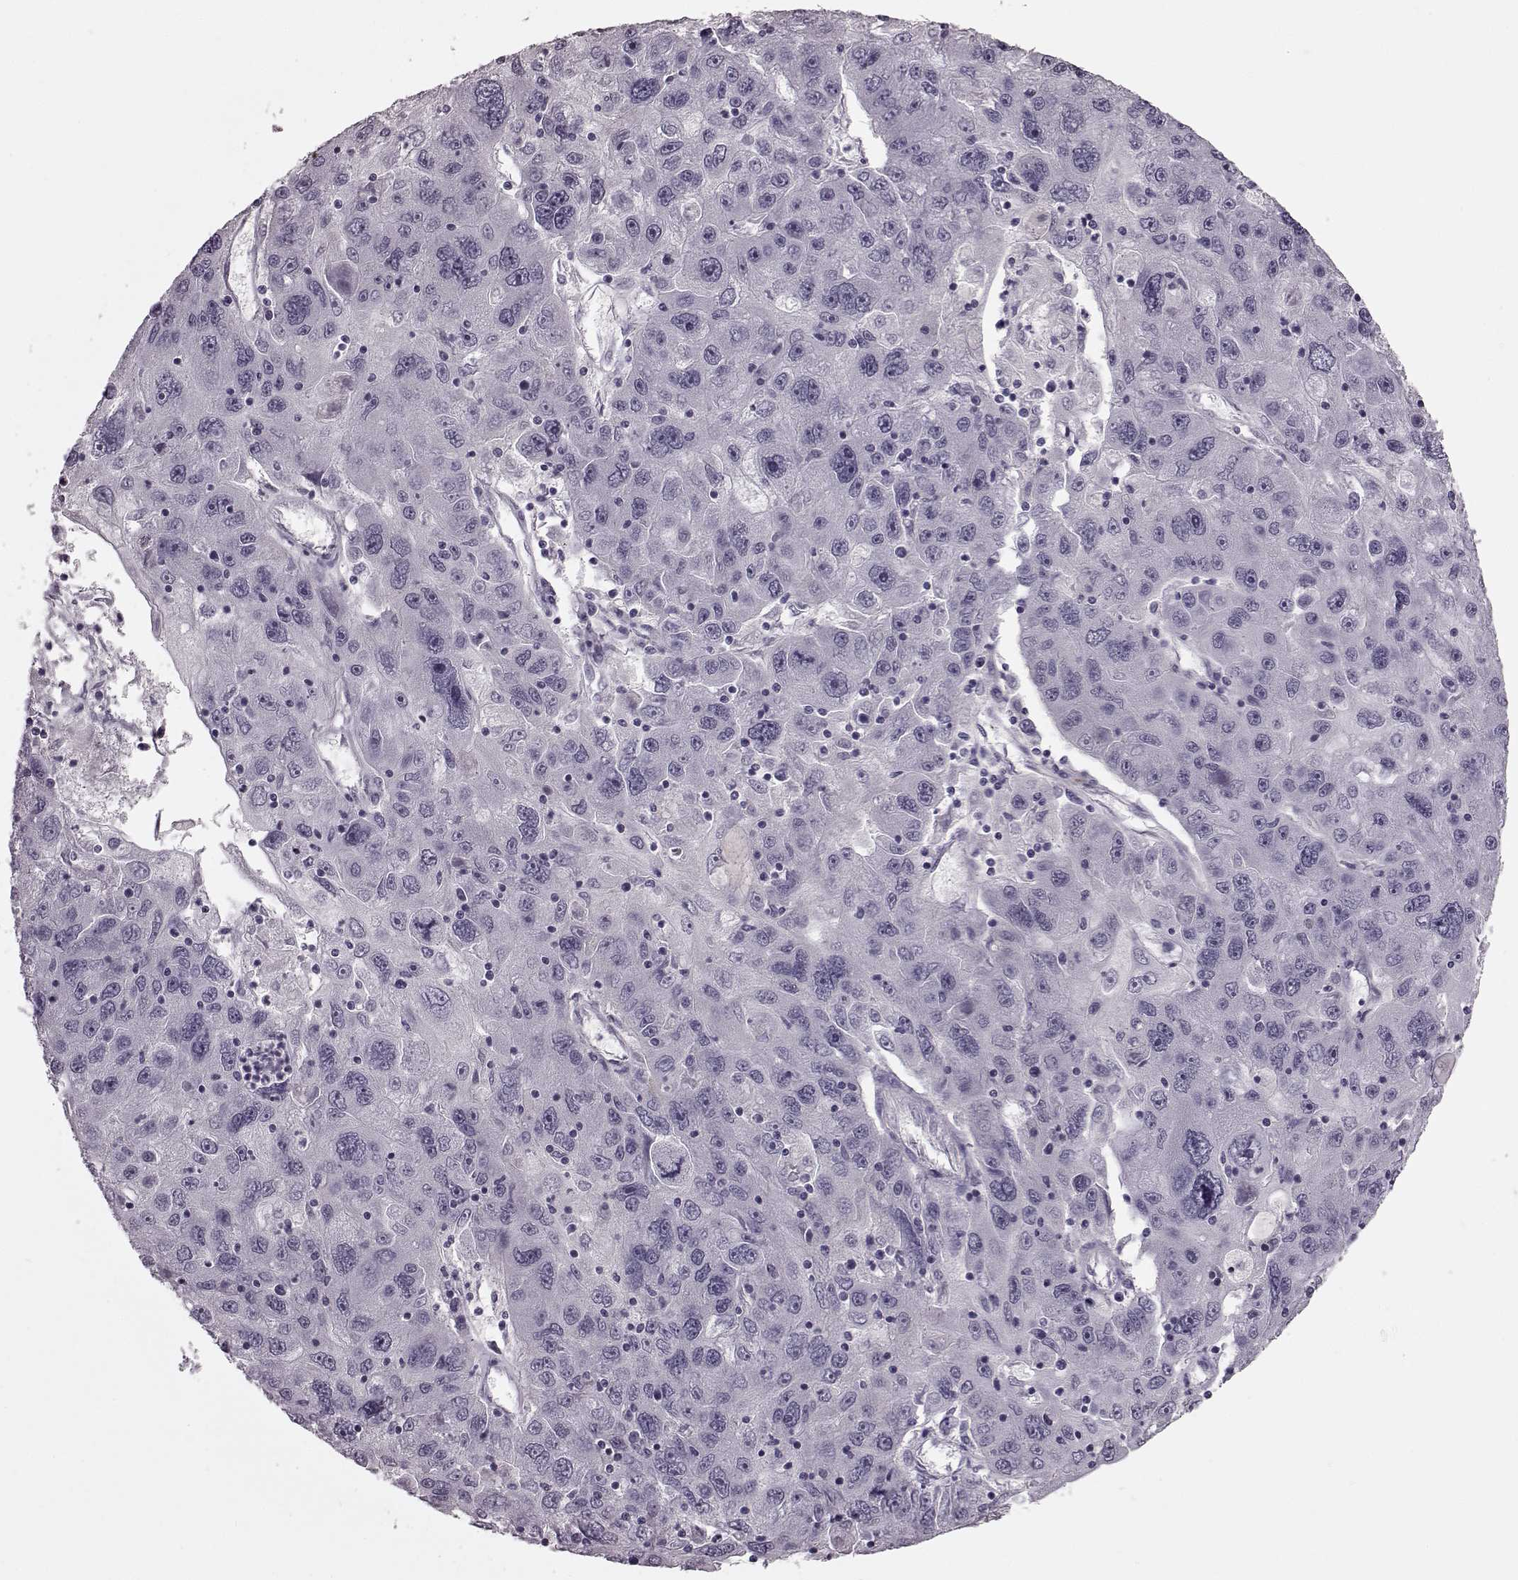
{"staining": {"intensity": "negative", "quantity": "none", "location": "none"}, "tissue": "stomach cancer", "cell_type": "Tumor cells", "image_type": "cancer", "snomed": [{"axis": "morphology", "description": "Adenocarcinoma, NOS"}, {"axis": "topography", "description": "Stomach"}], "caption": "An immunohistochemistry (IHC) micrograph of stomach cancer is shown. There is no staining in tumor cells of stomach cancer.", "gene": "SNTG1", "patient": {"sex": "male", "age": 56}}